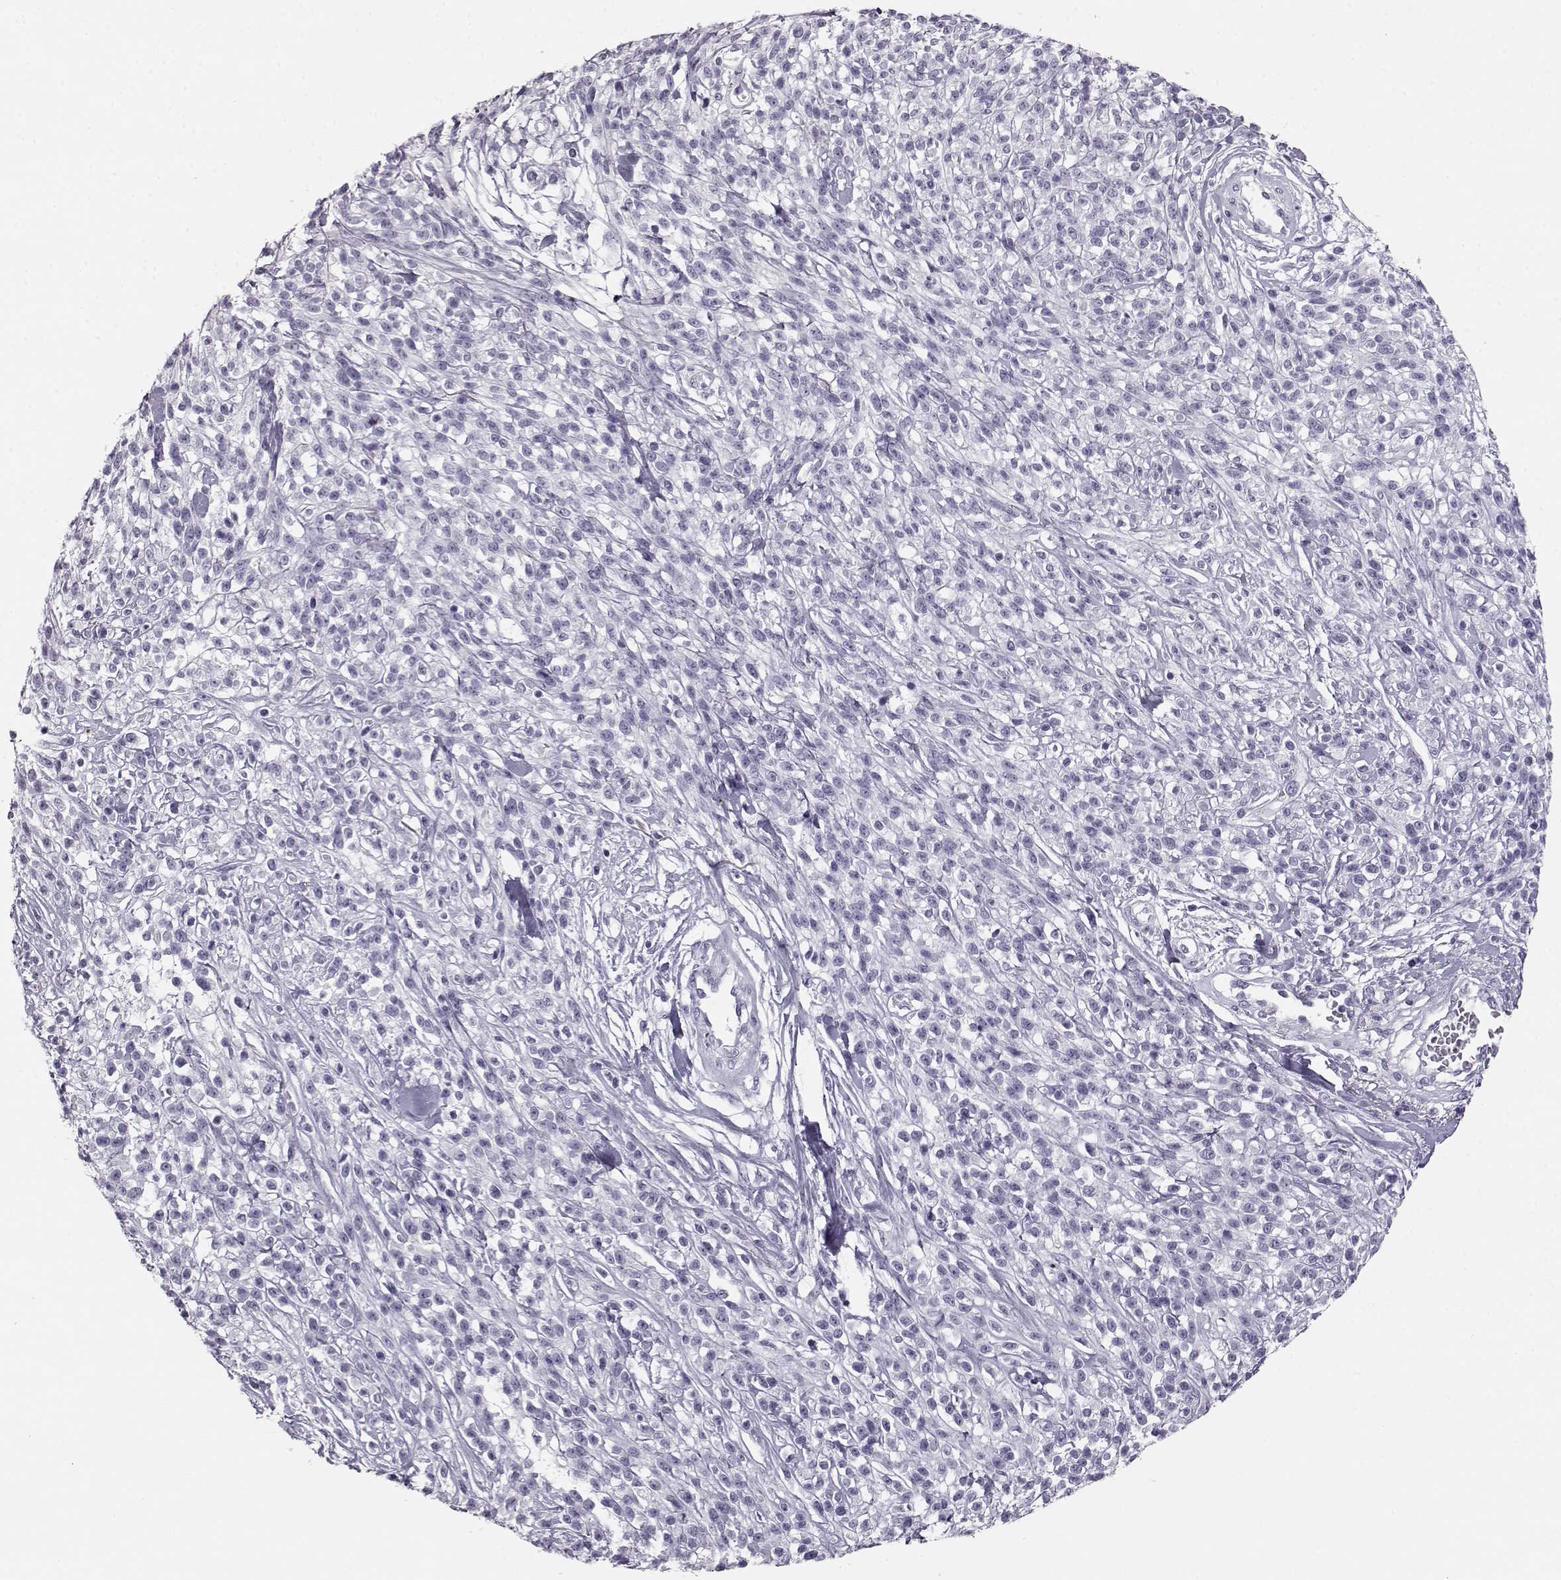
{"staining": {"intensity": "negative", "quantity": "none", "location": "none"}, "tissue": "melanoma", "cell_type": "Tumor cells", "image_type": "cancer", "snomed": [{"axis": "morphology", "description": "Malignant melanoma, NOS"}, {"axis": "topography", "description": "Skin"}, {"axis": "topography", "description": "Skin of trunk"}], "caption": "Micrograph shows no protein positivity in tumor cells of melanoma tissue.", "gene": "BFSP2", "patient": {"sex": "male", "age": 74}}